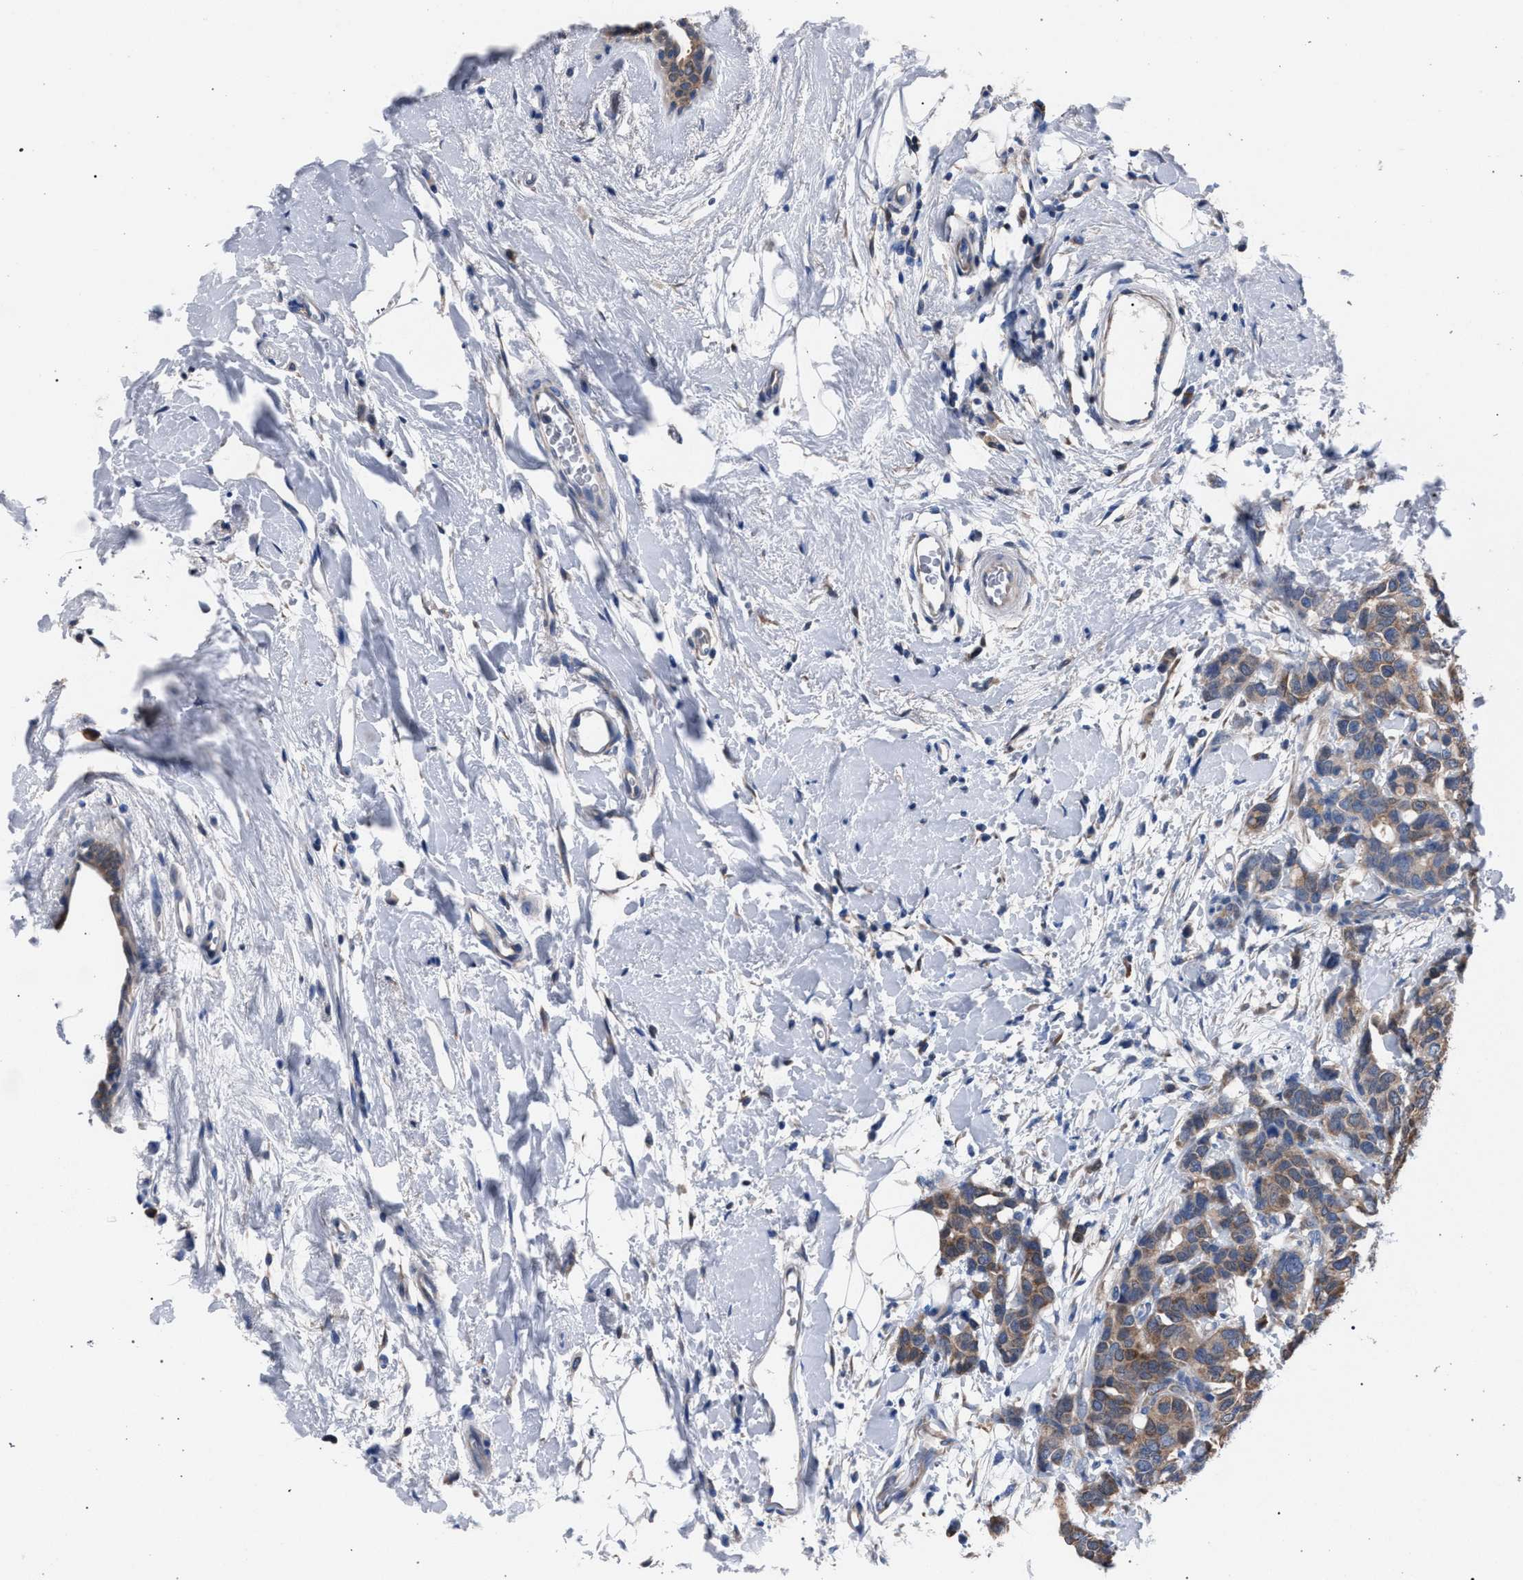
{"staining": {"intensity": "moderate", "quantity": ">75%", "location": "cytoplasmic/membranous"}, "tissue": "breast cancer", "cell_type": "Tumor cells", "image_type": "cancer", "snomed": [{"axis": "morphology", "description": "Duct carcinoma"}, {"axis": "topography", "description": "Breast"}], "caption": "Protein expression analysis of breast cancer (invasive ductal carcinoma) displays moderate cytoplasmic/membranous staining in approximately >75% of tumor cells.", "gene": "CRYZ", "patient": {"sex": "female", "age": 87}}